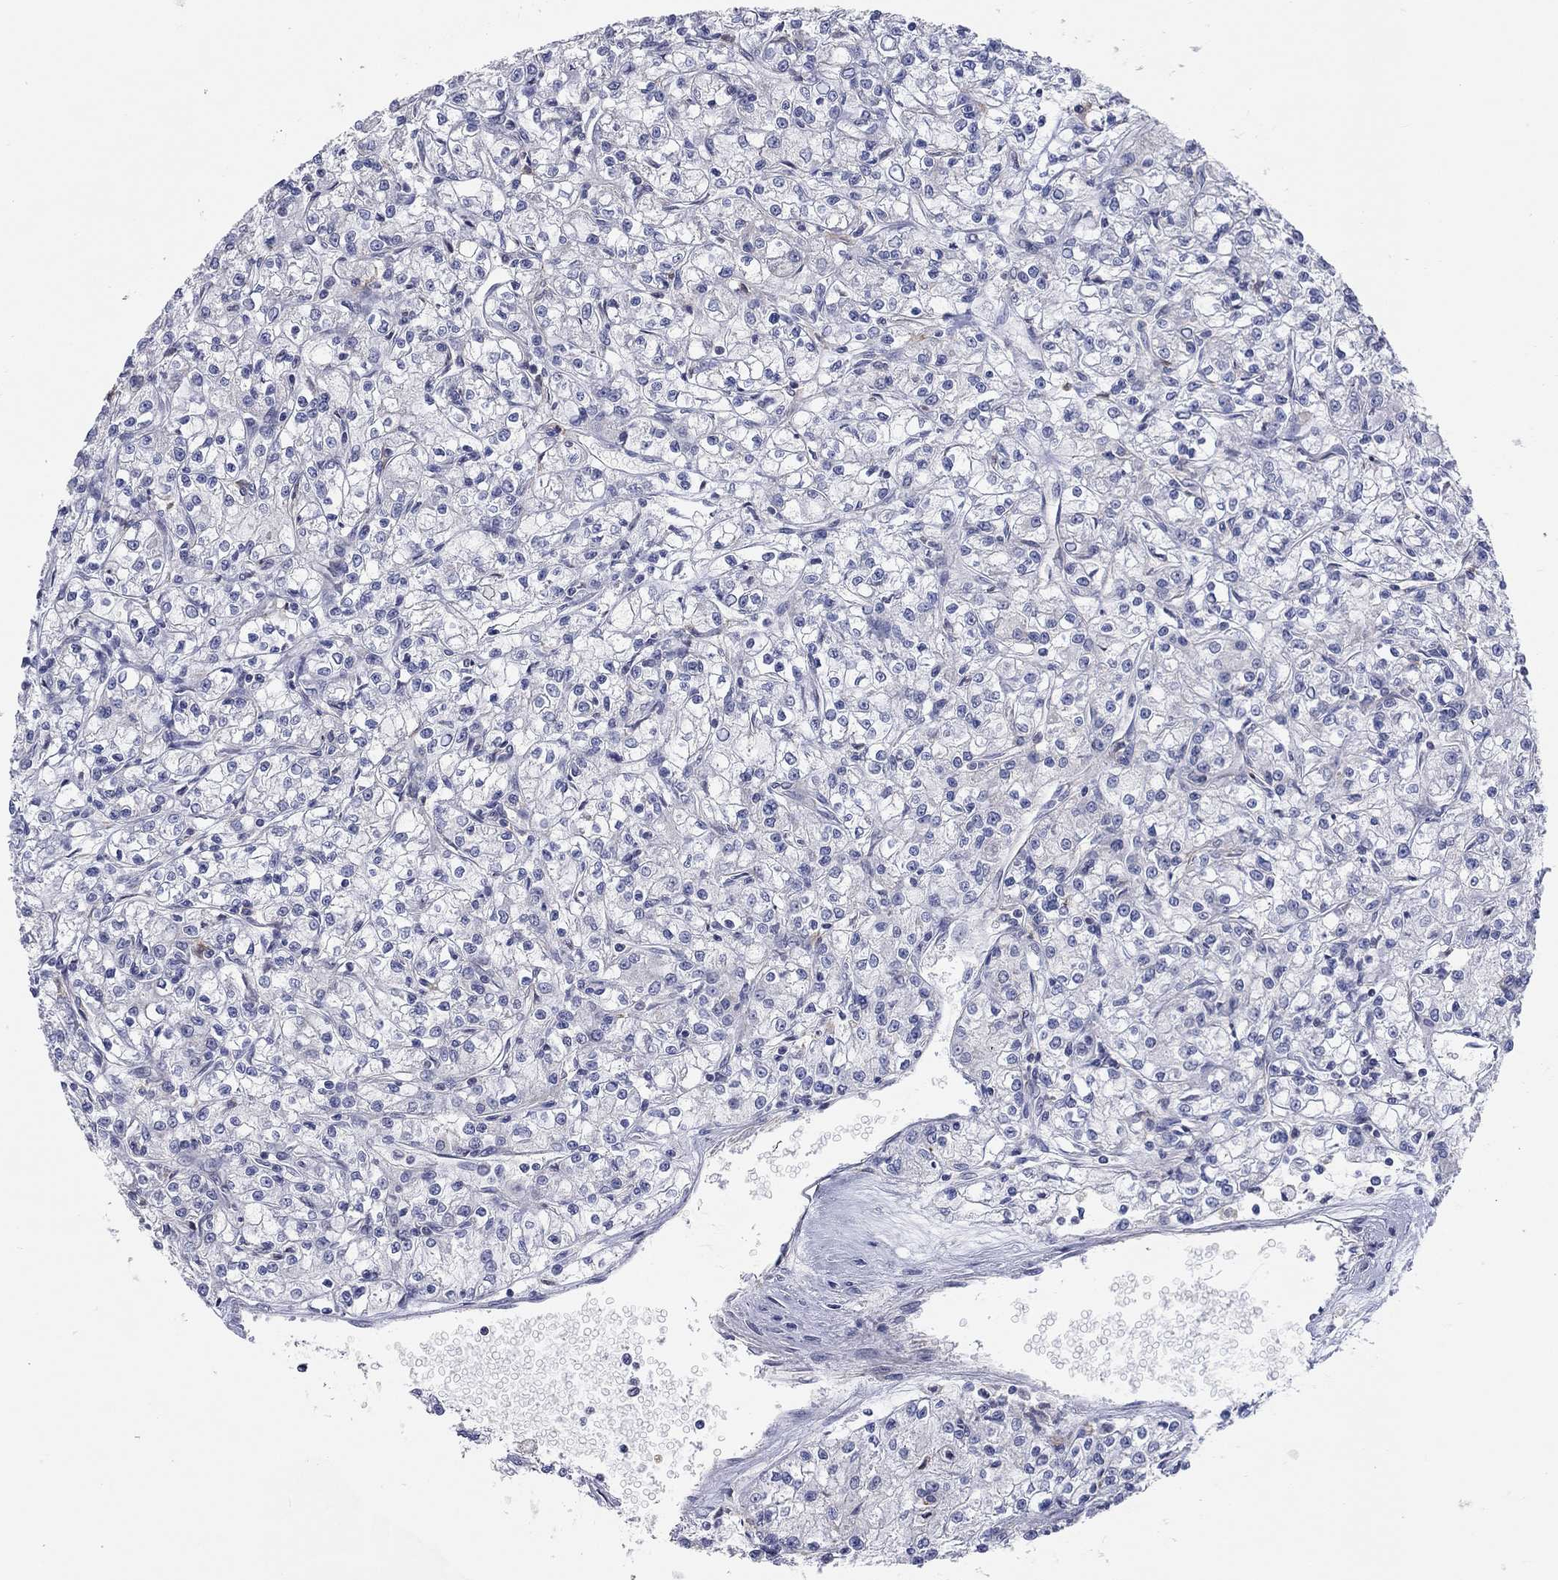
{"staining": {"intensity": "negative", "quantity": "none", "location": "none"}, "tissue": "renal cancer", "cell_type": "Tumor cells", "image_type": "cancer", "snomed": [{"axis": "morphology", "description": "Adenocarcinoma, NOS"}, {"axis": "topography", "description": "Kidney"}], "caption": "This is an IHC micrograph of human renal cancer. There is no positivity in tumor cells.", "gene": "PCDHGA10", "patient": {"sex": "female", "age": 59}}